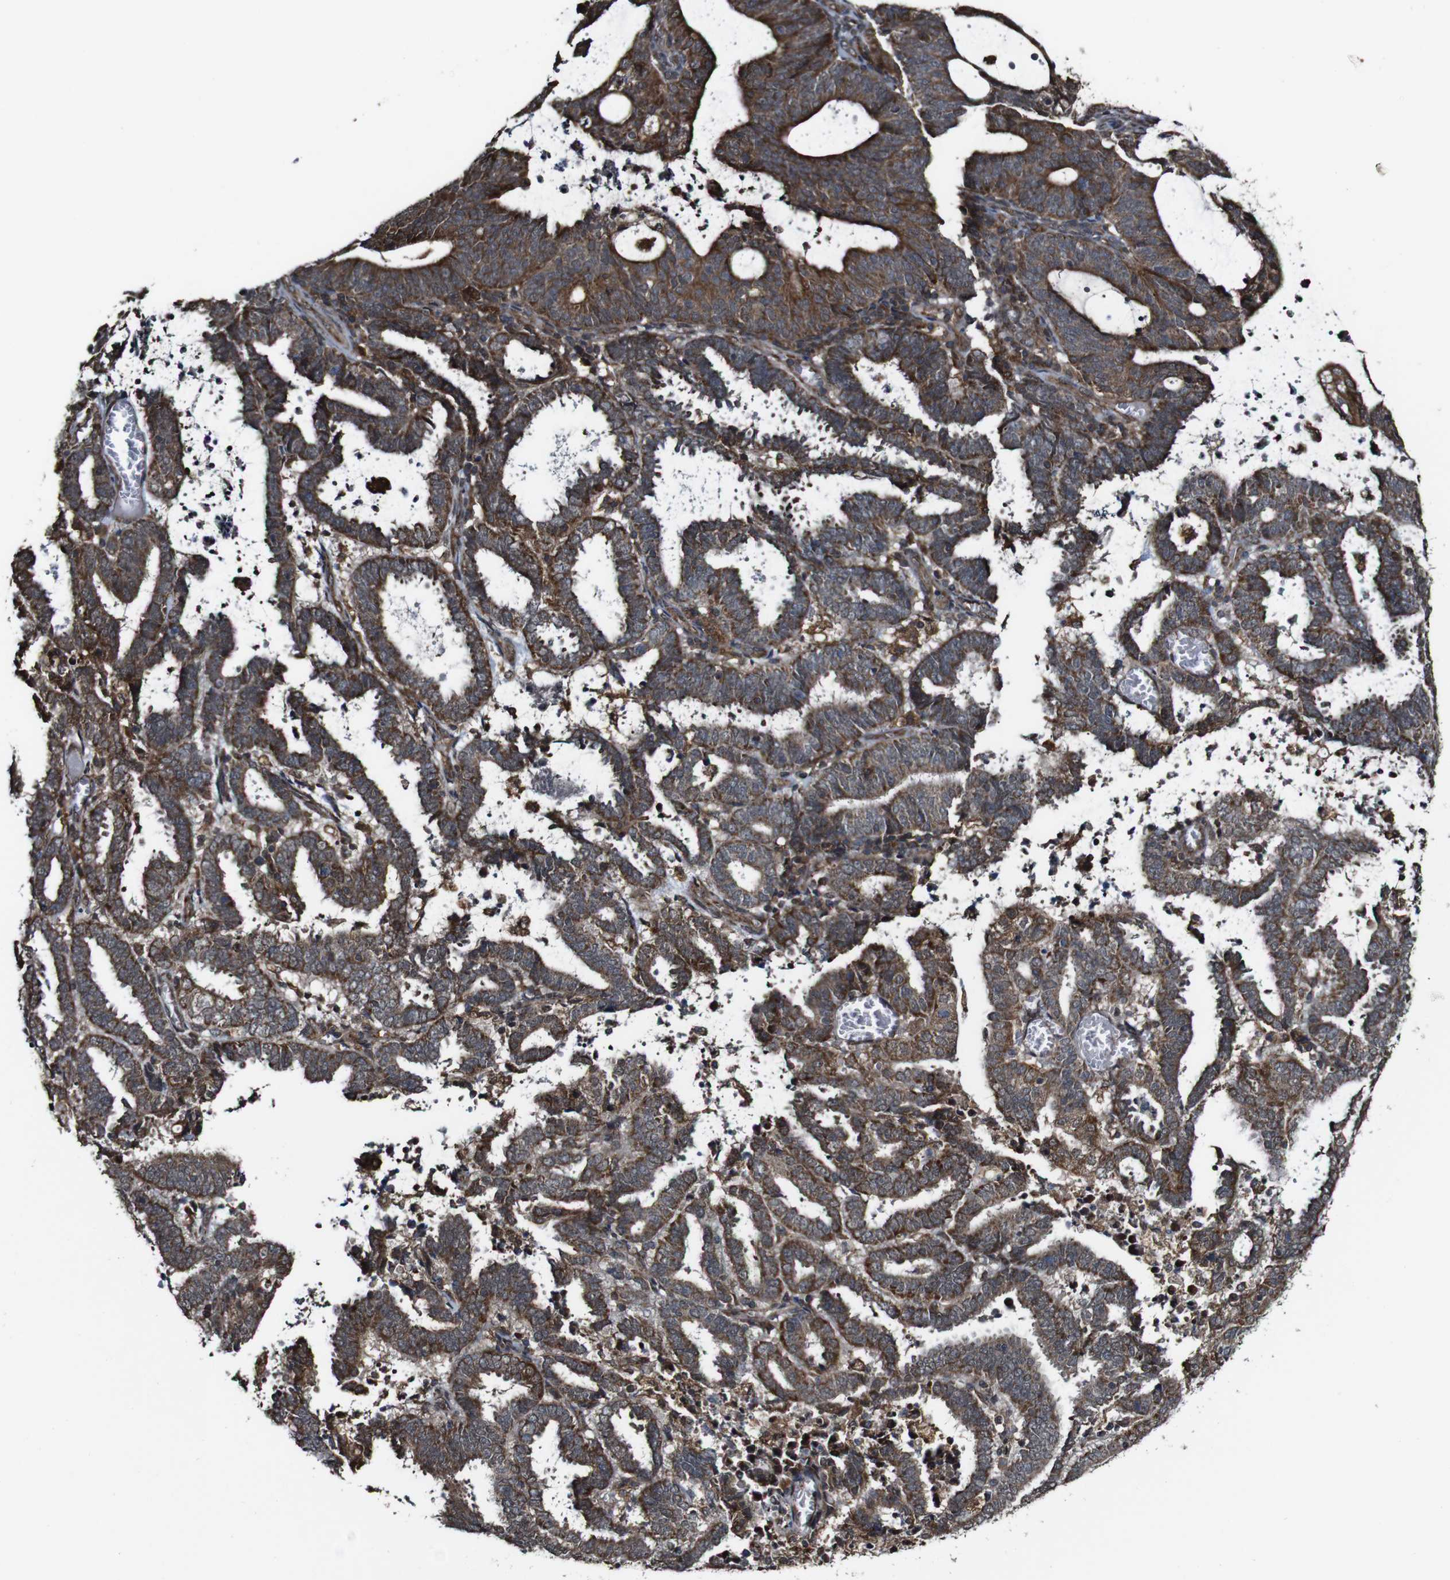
{"staining": {"intensity": "strong", "quantity": ">75%", "location": "cytoplasmic/membranous"}, "tissue": "endometrial cancer", "cell_type": "Tumor cells", "image_type": "cancer", "snomed": [{"axis": "morphology", "description": "Adenocarcinoma, NOS"}, {"axis": "topography", "description": "Uterus"}], "caption": "A brown stain labels strong cytoplasmic/membranous expression of a protein in human endometrial adenocarcinoma tumor cells.", "gene": "BTN3A3", "patient": {"sex": "female", "age": 83}}